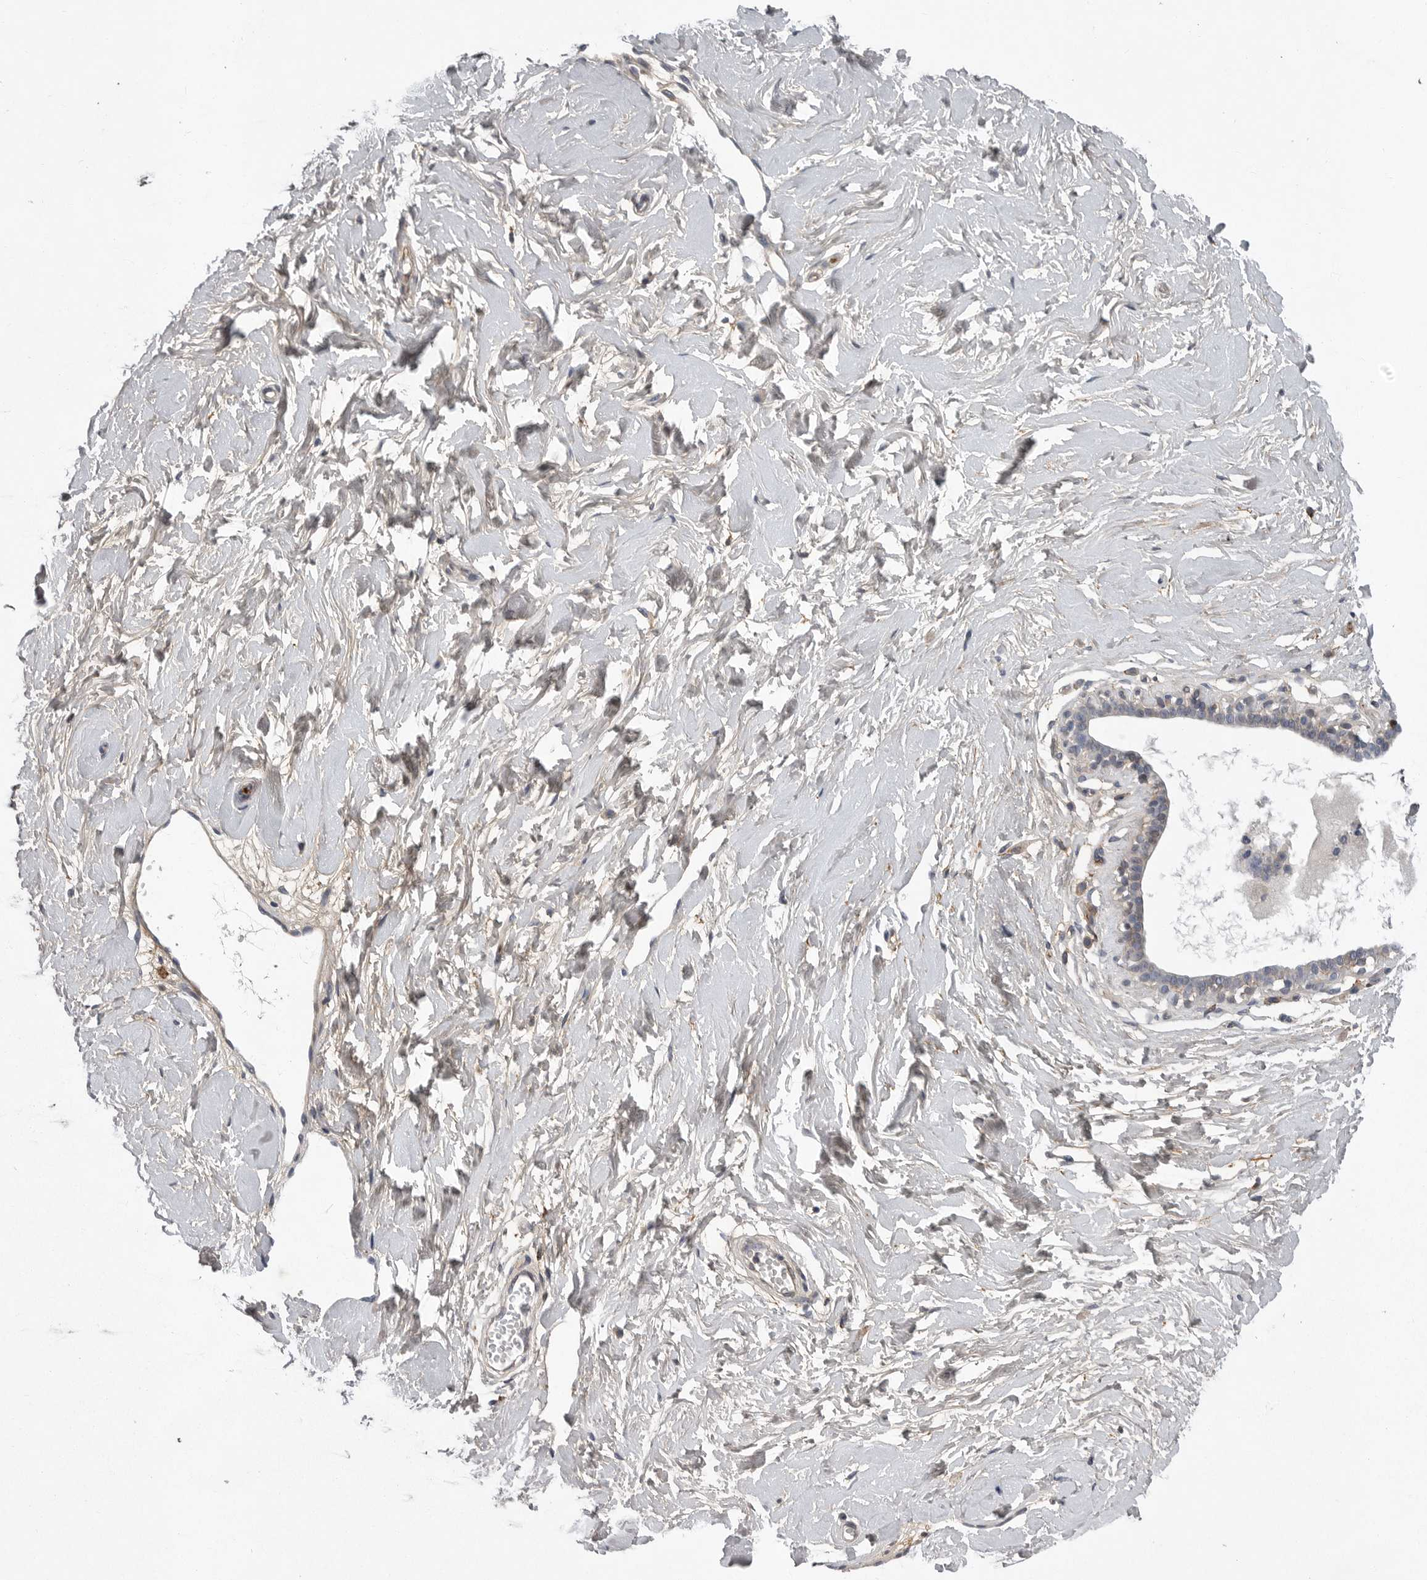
{"staining": {"intensity": "negative", "quantity": "none", "location": "none"}, "tissue": "breast", "cell_type": "Adipocytes", "image_type": "normal", "snomed": [{"axis": "morphology", "description": "Normal tissue, NOS"}, {"axis": "morphology", "description": "Adenoma, NOS"}, {"axis": "topography", "description": "Breast"}], "caption": "The micrograph displays no significant expression in adipocytes of breast.", "gene": "CRP", "patient": {"sex": "female", "age": 23}}